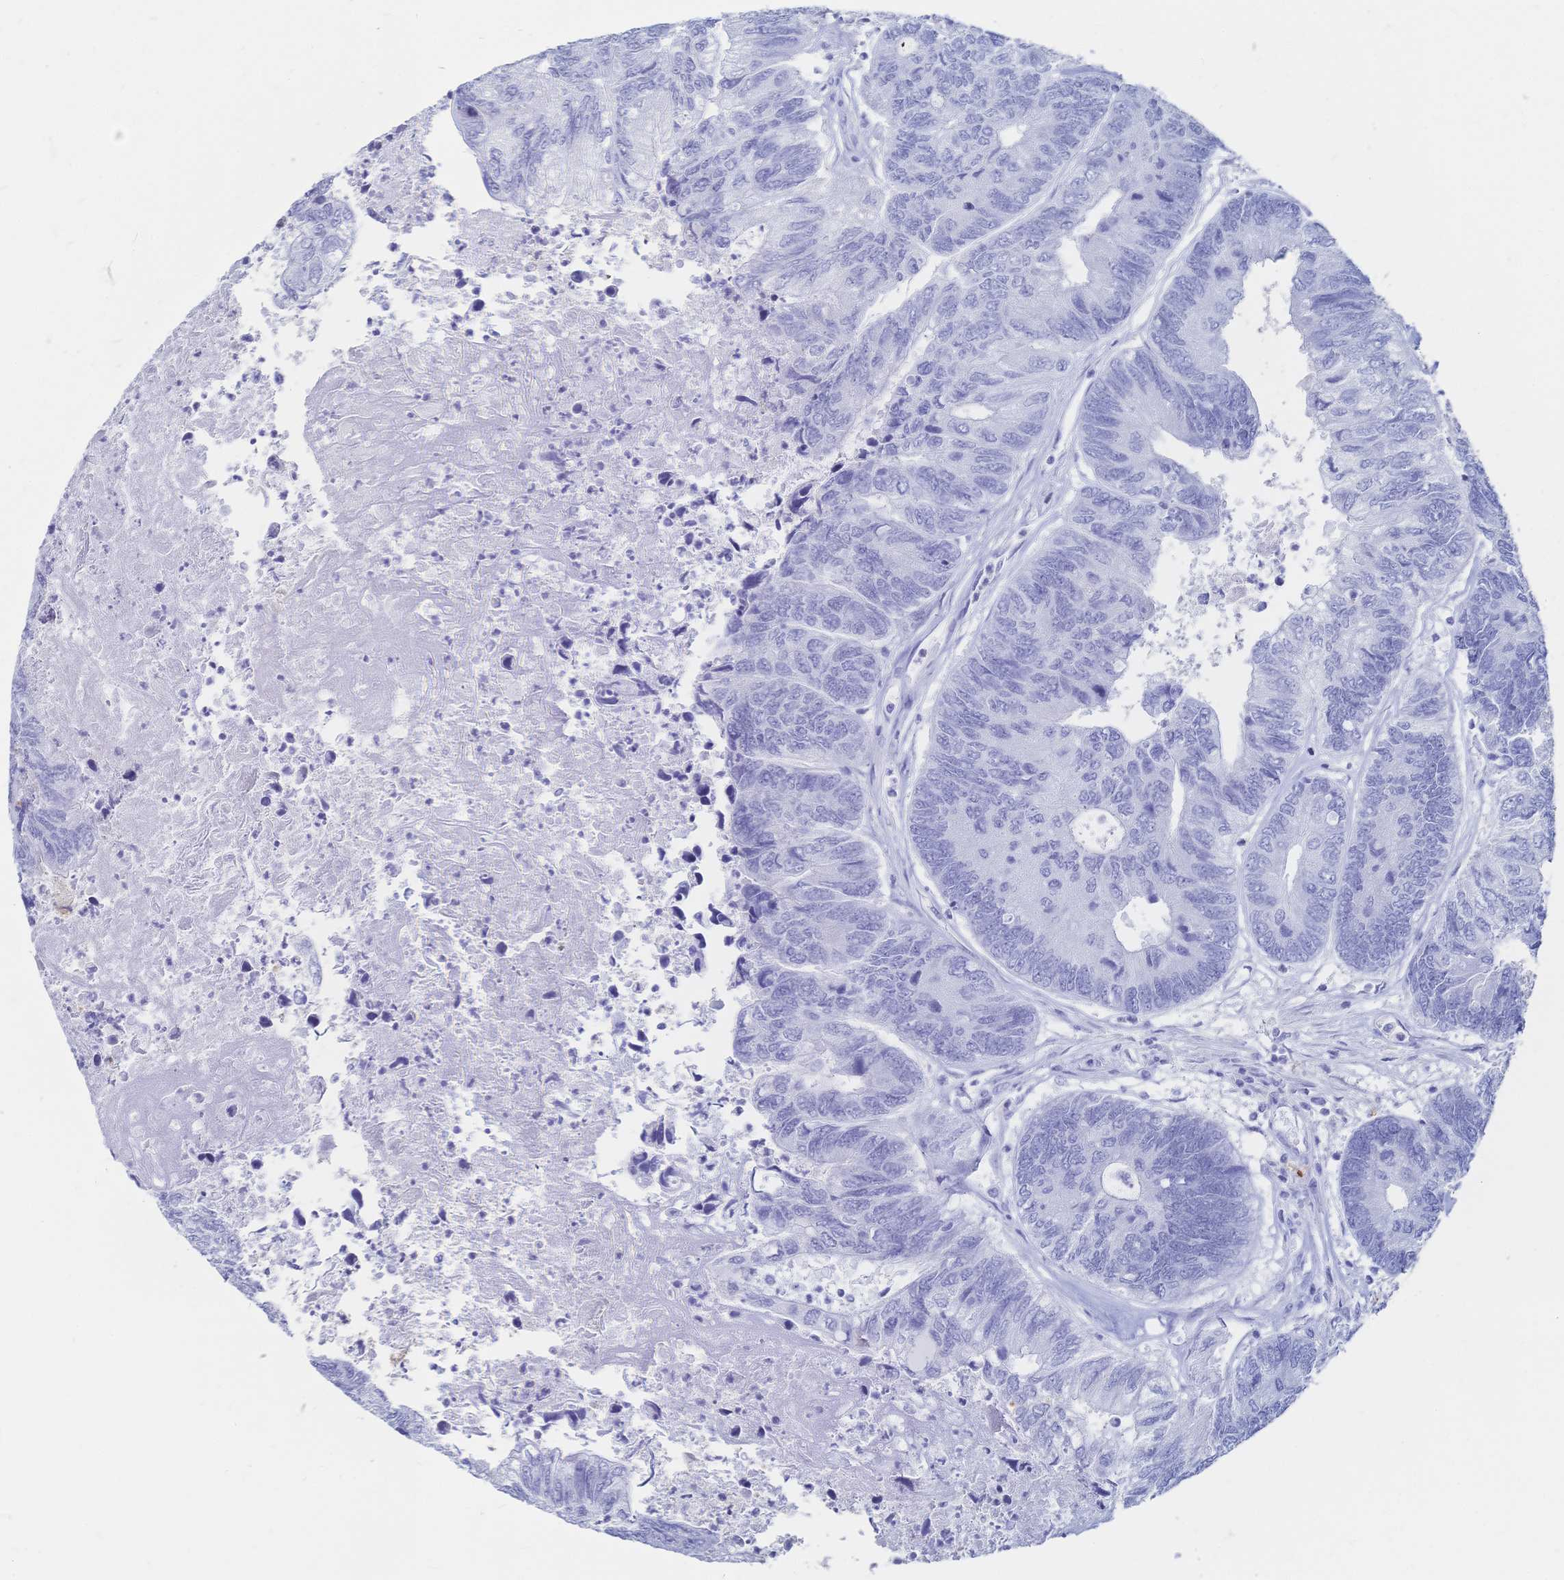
{"staining": {"intensity": "negative", "quantity": "none", "location": "none"}, "tissue": "colorectal cancer", "cell_type": "Tumor cells", "image_type": "cancer", "snomed": [{"axis": "morphology", "description": "Adenocarcinoma, NOS"}, {"axis": "topography", "description": "Colon"}], "caption": "Colorectal cancer stained for a protein using IHC reveals no staining tumor cells.", "gene": "IL2RB", "patient": {"sex": "female", "age": 67}}